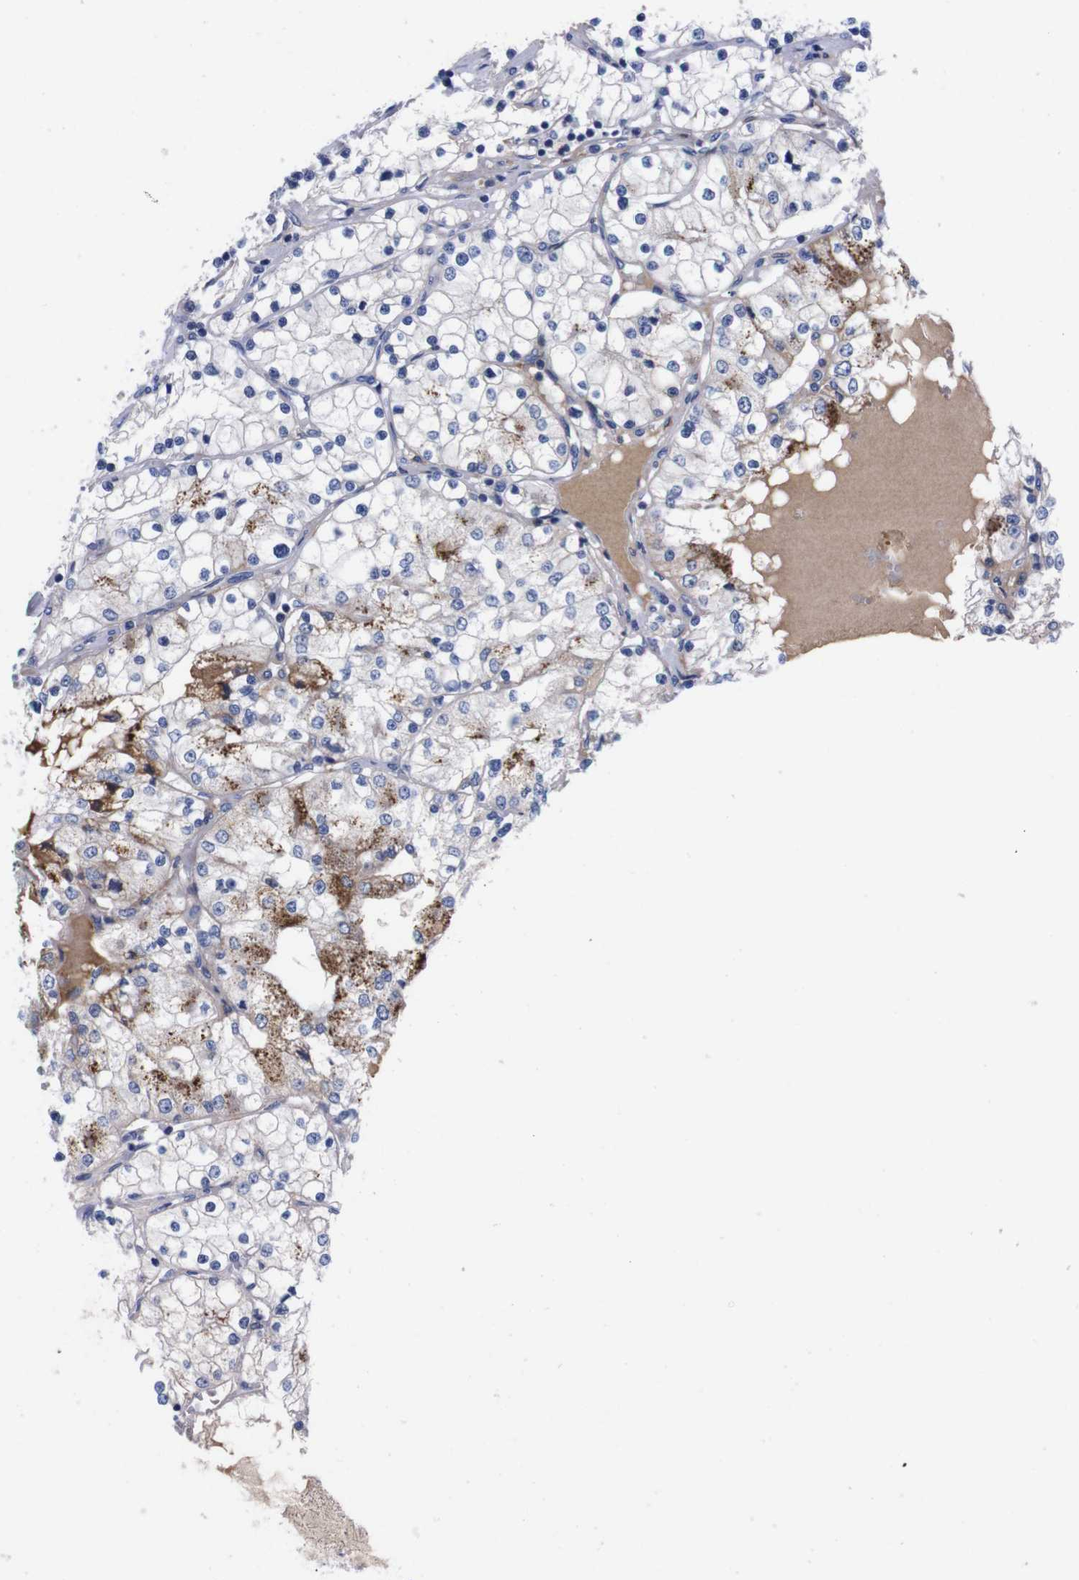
{"staining": {"intensity": "negative", "quantity": "none", "location": "none"}, "tissue": "renal cancer", "cell_type": "Tumor cells", "image_type": "cancer", "snomed": [{"axis": "morphology", "description": "Adenocarcinoma, NOS"}, {"axis": "topography", "description": "Kidney"}], "caption": "Immunohistochemistry histopathology image of renal cancer (adenocarcinoma) stained for a protein (brown), which exhibits no expression in tumor cells.", "gene": "FAM210A", "patient": {"sex": "male", "age": 68}}